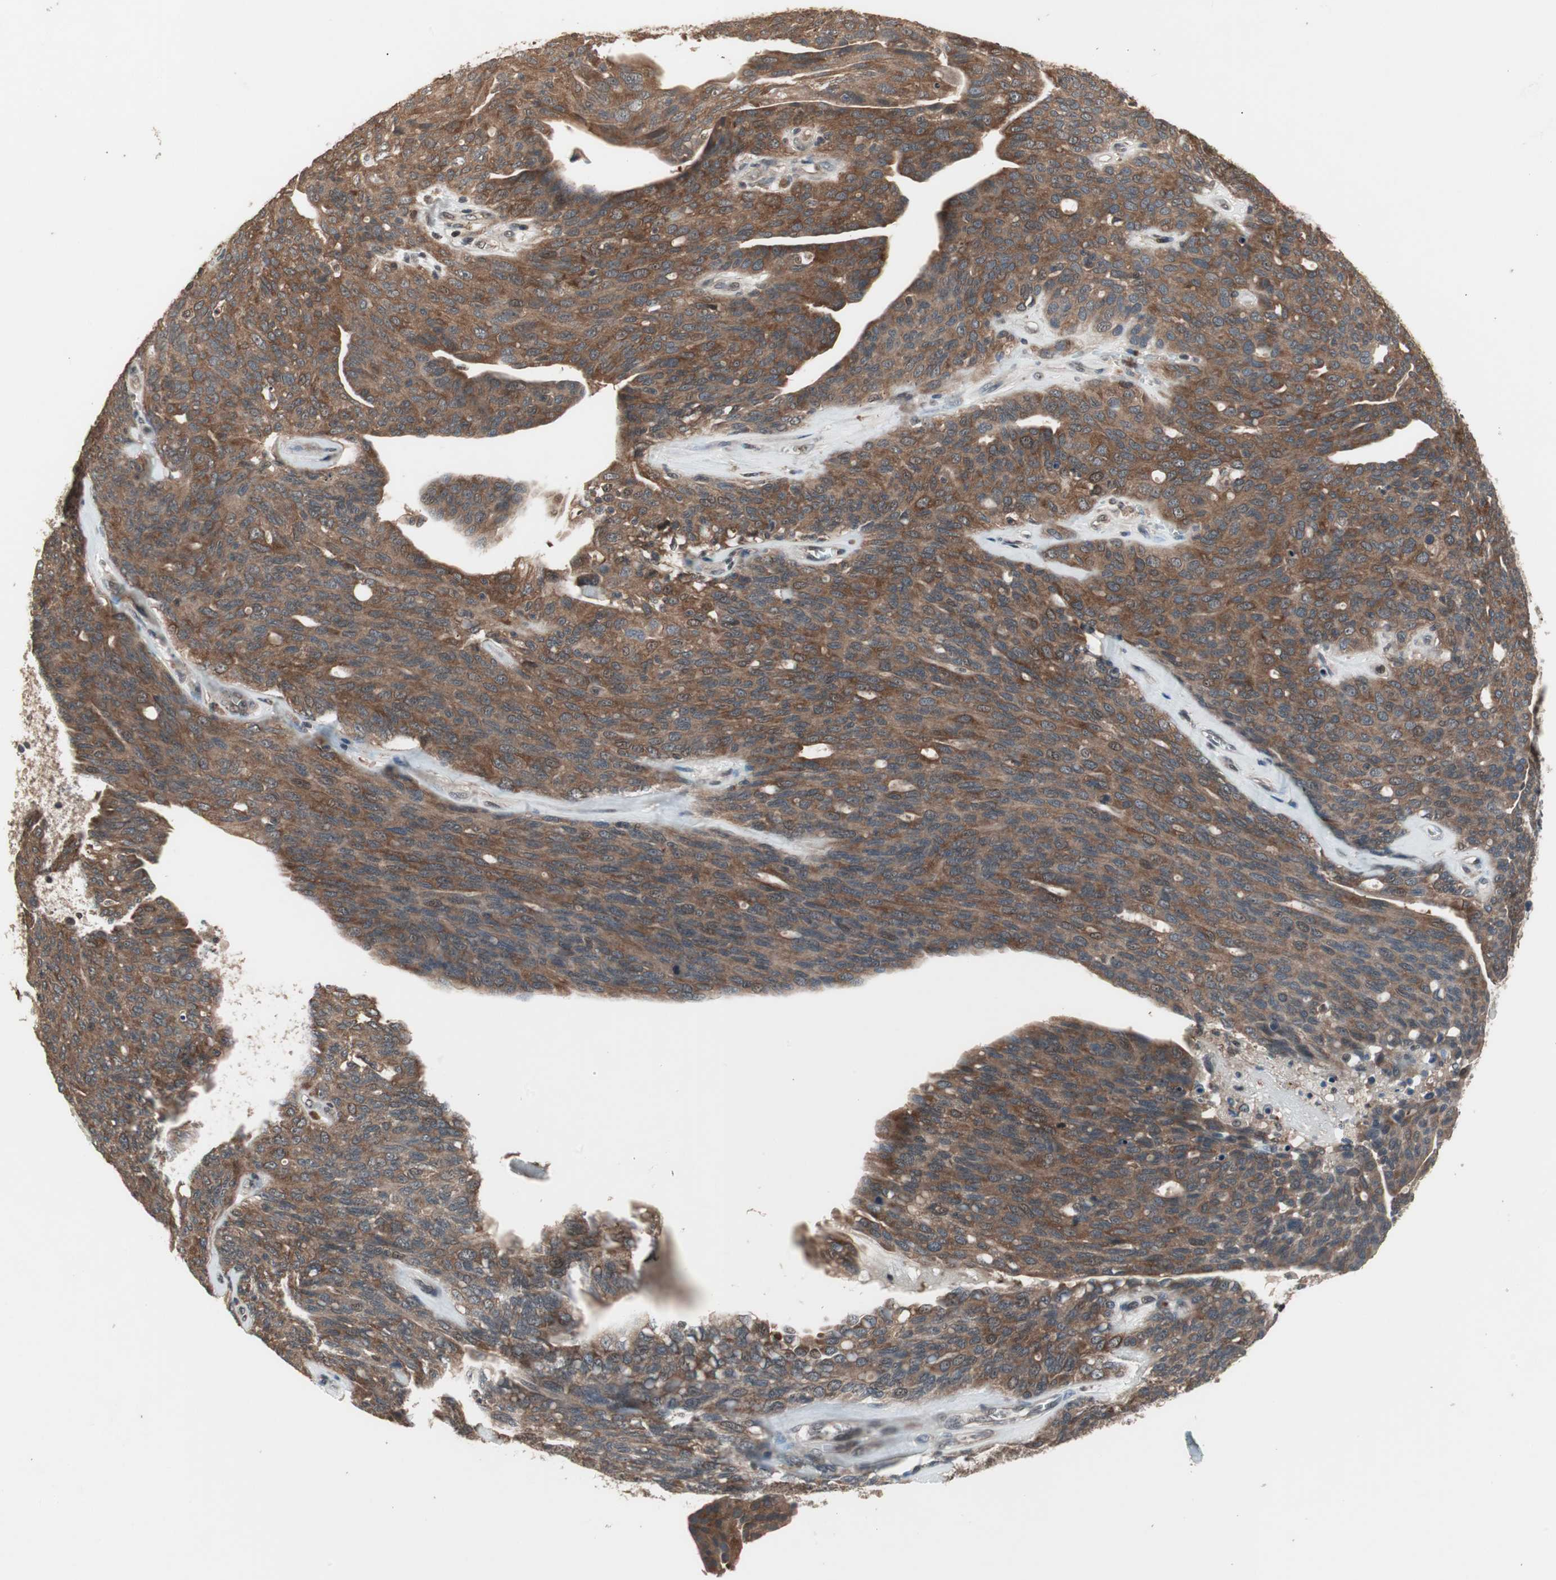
{"staining": {"intensity": "strong", "quantity": ">75%", "location": "cytoplasmic/membranous"}, "tissue": "ovarian cancer", "cell_type": "Tumor cells", "image_type": "cancer", "snomed": [{"axis": "morphology", "description": "Carcinoma, endometroid"}, {"axis": "topography", "description": "Ovary"}], "caption": "Human ovarian cancer (endometroid carcinoma) stained for a protein (brown) shows strong cytoplasmic/membranous positive staining in approximately >75% of tumor cells.", "gene": "GART", "patient": {"sex": "female", "age": 60}}